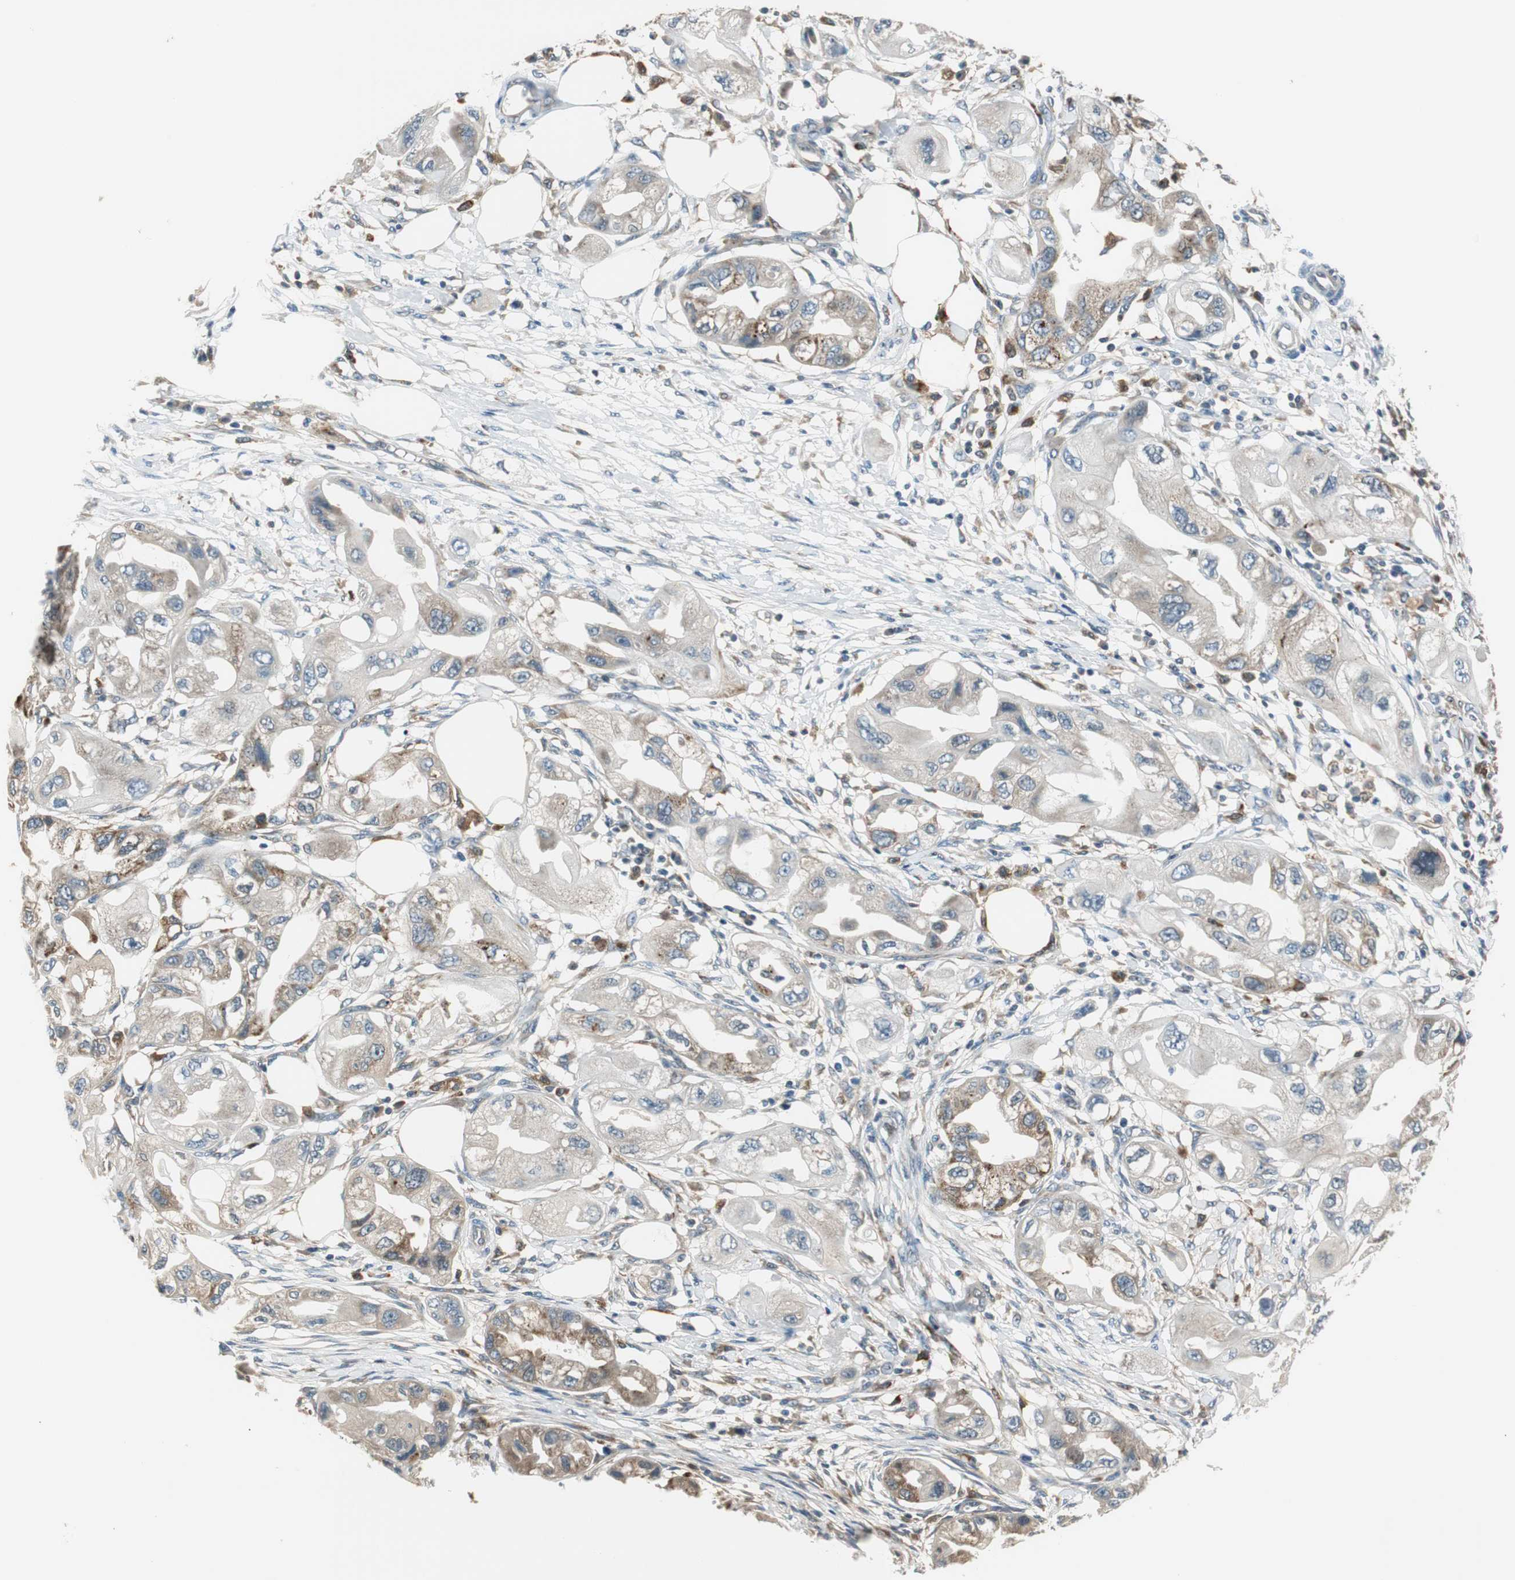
{"staining": {"intensity": "moderate", "quantity": "25%-75%", "location": "cytoplasmic/membranous"}, "tissue": "endometrial cancer", "cell_type": "Tumor cells", "image_type": "cancer", "snomed": [{"axis": "morphology", "description": "Adenocarcinoma, NOS"}, {"axis": "topography", "description": "Endometrium"}], "caption": "A photomicrograph of human adenocarcinoma (endometrial) stained for a protein shows moderate cytoplasmic/membranous brown staining in tumor cells.", "gene": "NCK1", "patient": {"sex": "female", "age": 67}}